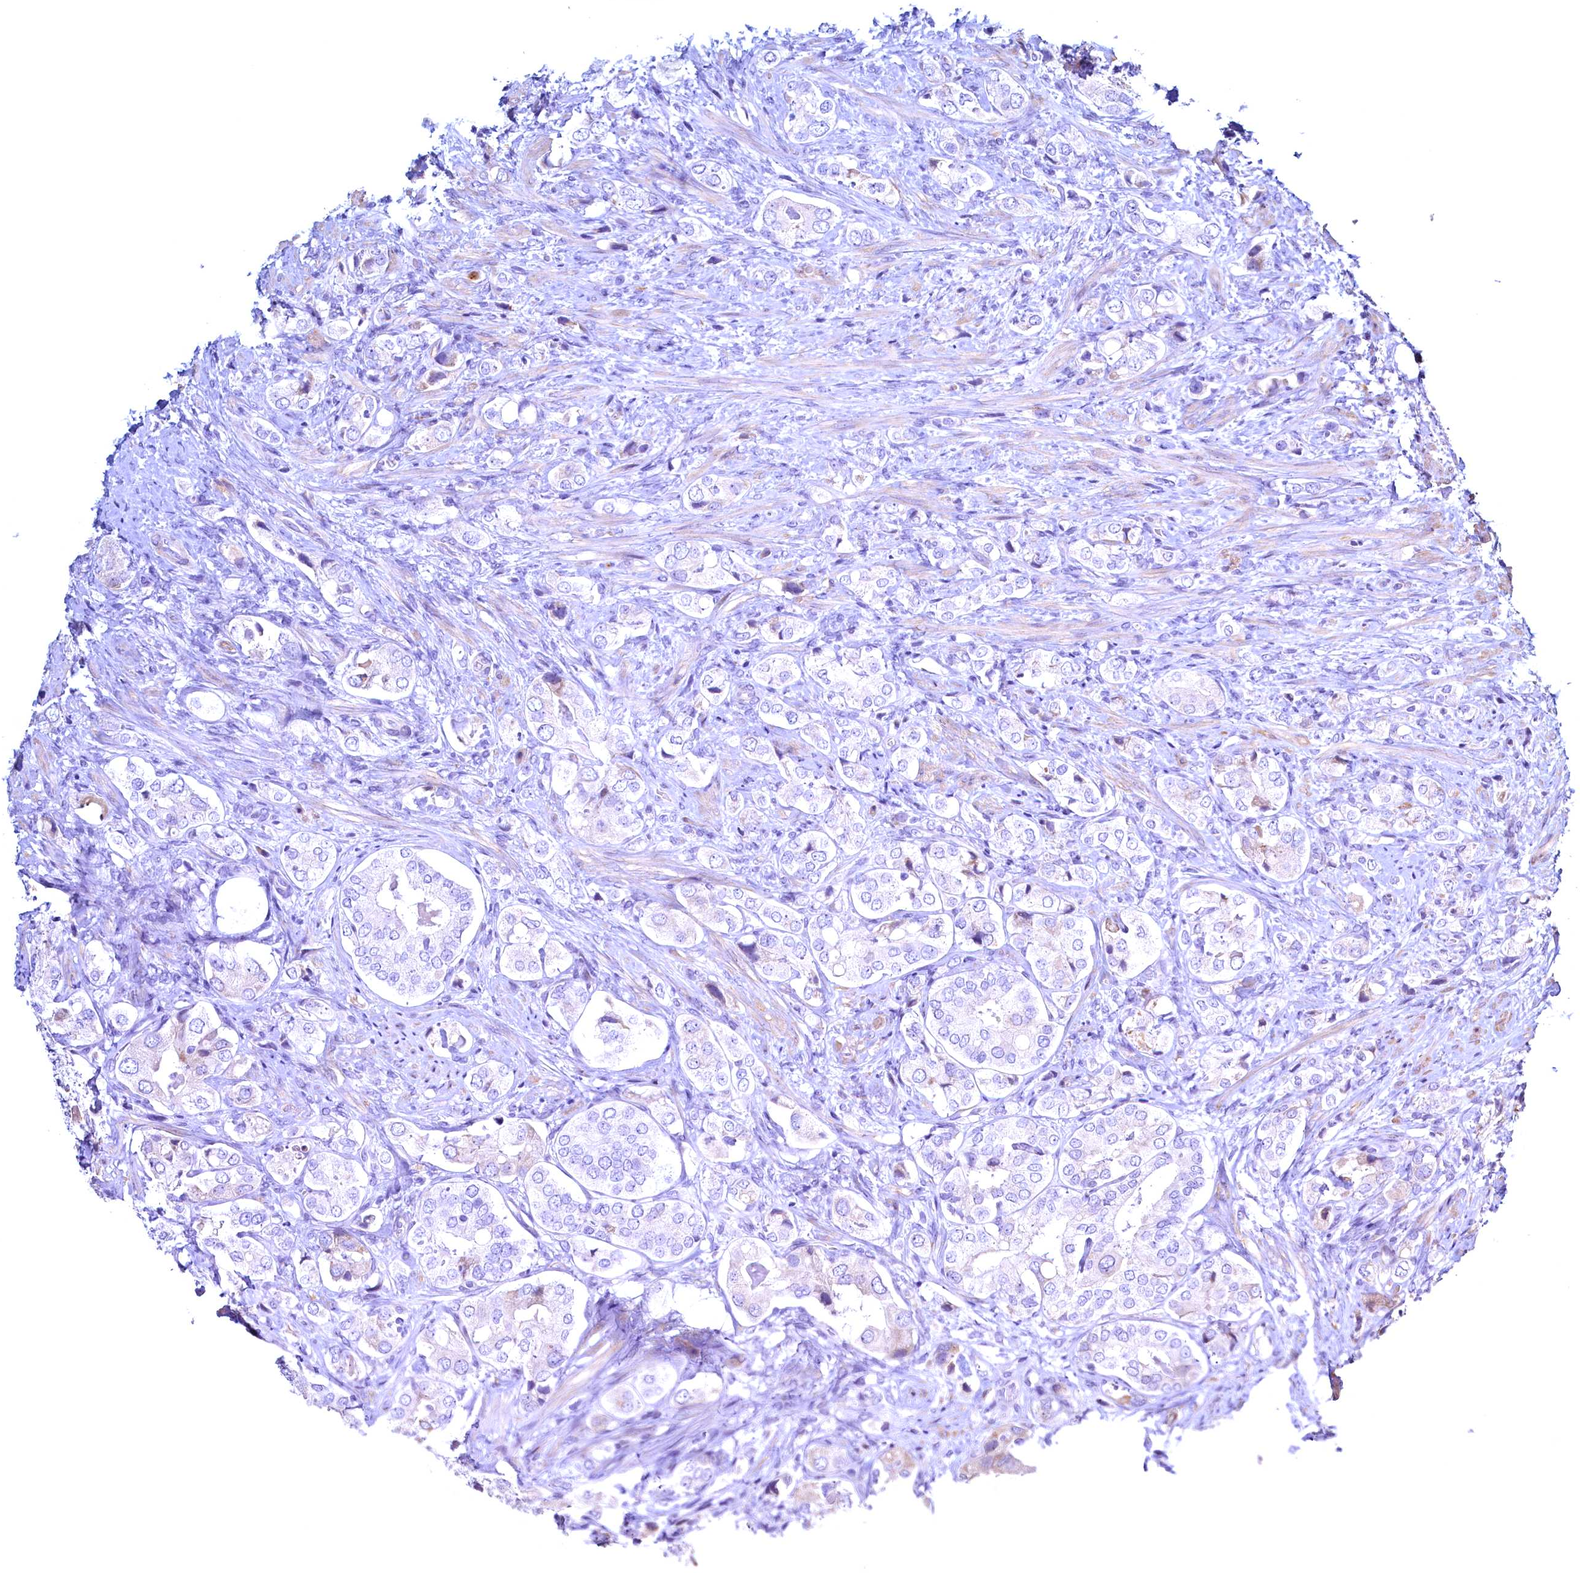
{"staining": {"intensity": "negative", "quantity": "none", "location": "none"}, "tissue": "prostate cancer", "cell_type": "Tumor cells", "image_type": "cancer", "snomed": [{"axis": "morphology", "description": "Adenocarcinoma, High grade"}, {"axis": "topography", "description": "Prostate"}], "caption": "A histopathology image of human prostate cancer is negative for staining in tumor cells. (Brightfield microscopy of DAB (3,3'-diaminobenzidine) immunohistochemistry (IHC) at high magnification).", "gene": "MAP1LC3A", "patient": {"sex": "male", "age": 65}}